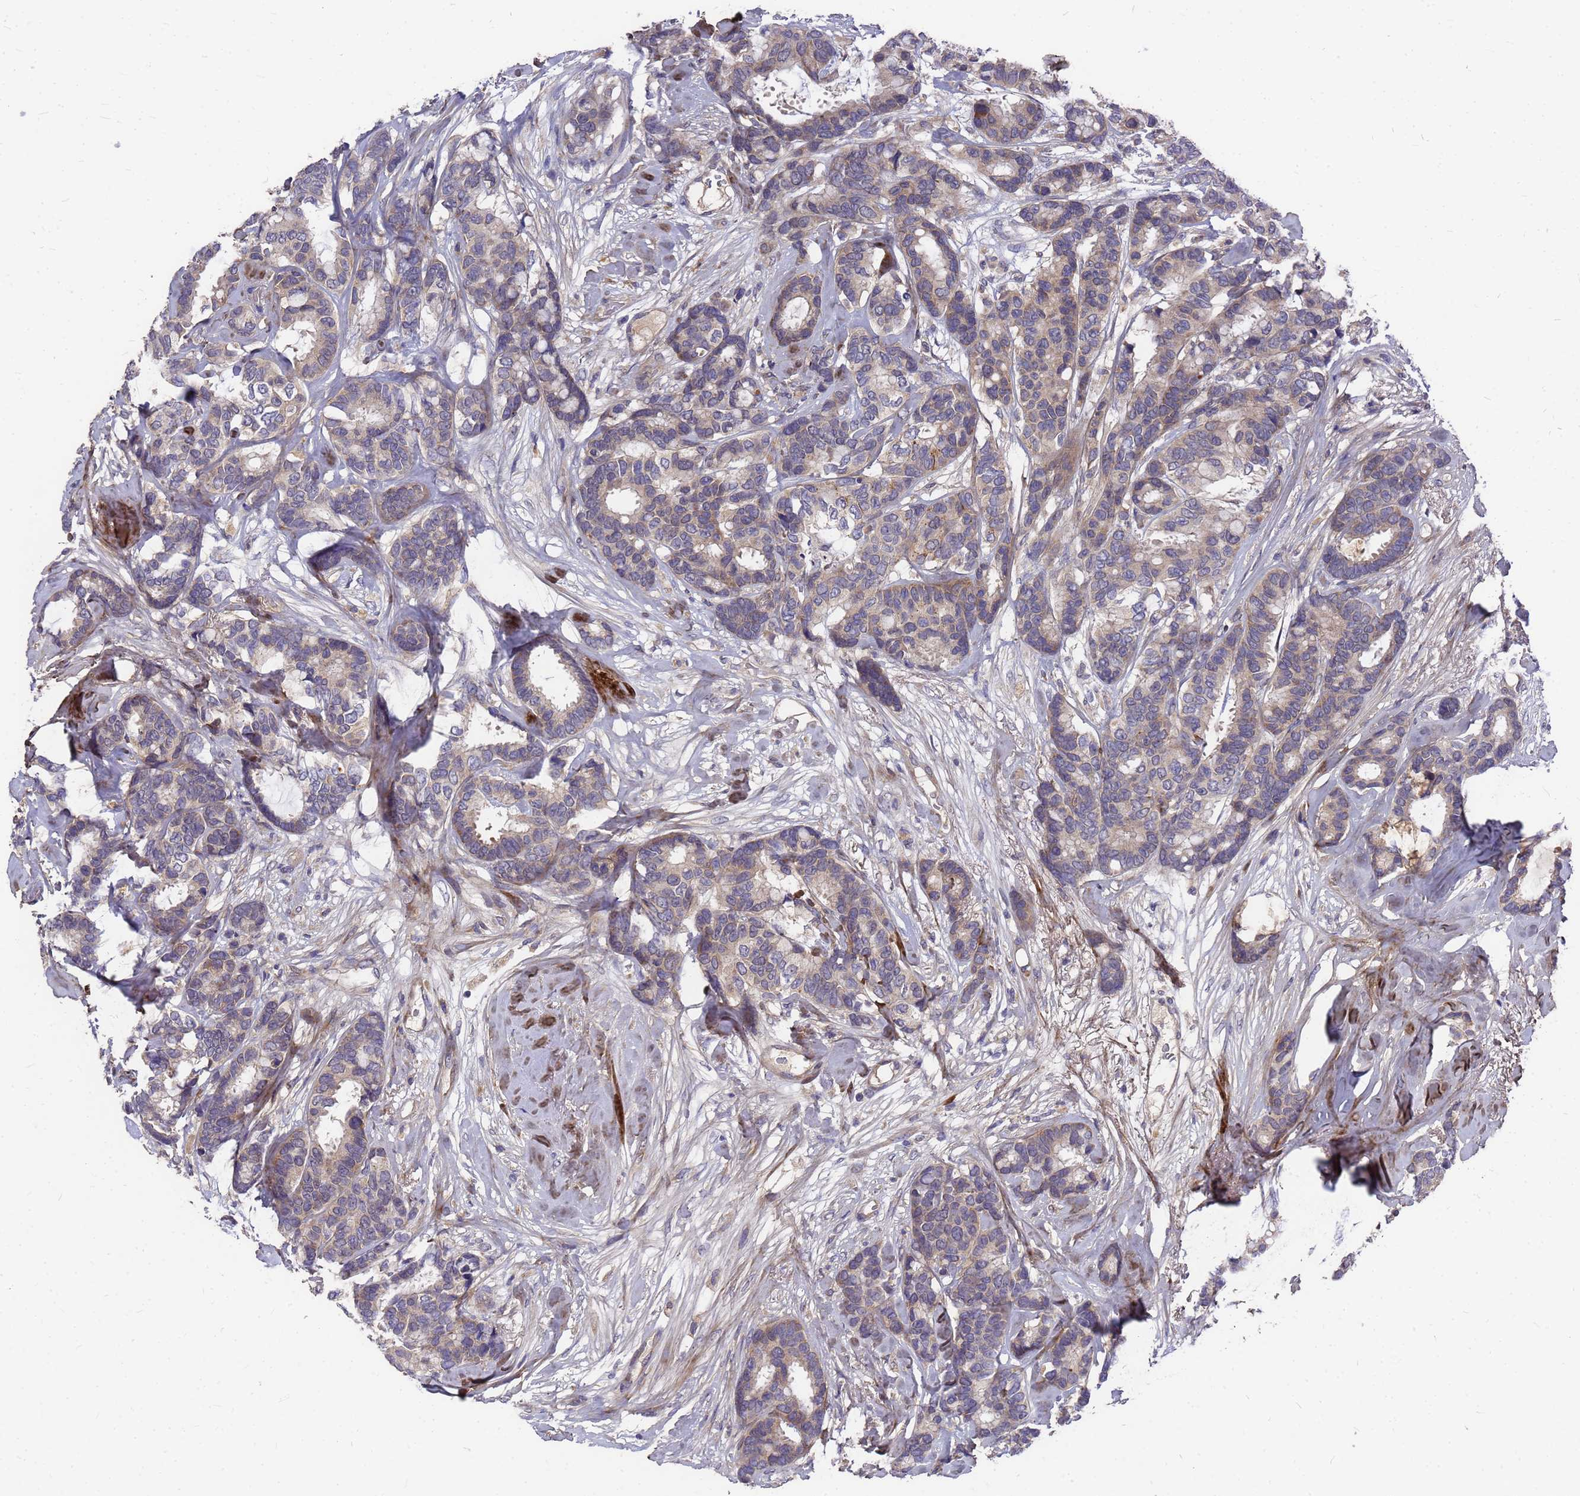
{"staining": {"intensity": "weak", "quantity": "25%-75%", "location": "cytoplasmic/membranous"}, "tissue": "breast cancer", "cell_type": "Tumor cells", "image_type": "cancer", "snomed": [{"axis": "morphology", "description": "Duct carcinoma"}, {"axis": "topography", "description": "Breast"}], "caption": "High-power microscopy captured an immunohistochemistry micrograph of breast cancer (invasive ductal carcinoma), revealing weak cytoplasmic/membranous staining in about 25%-75% of tumor cells.", "gene": "ZNF717", "patient": {"sex": "female", "age": 87}}